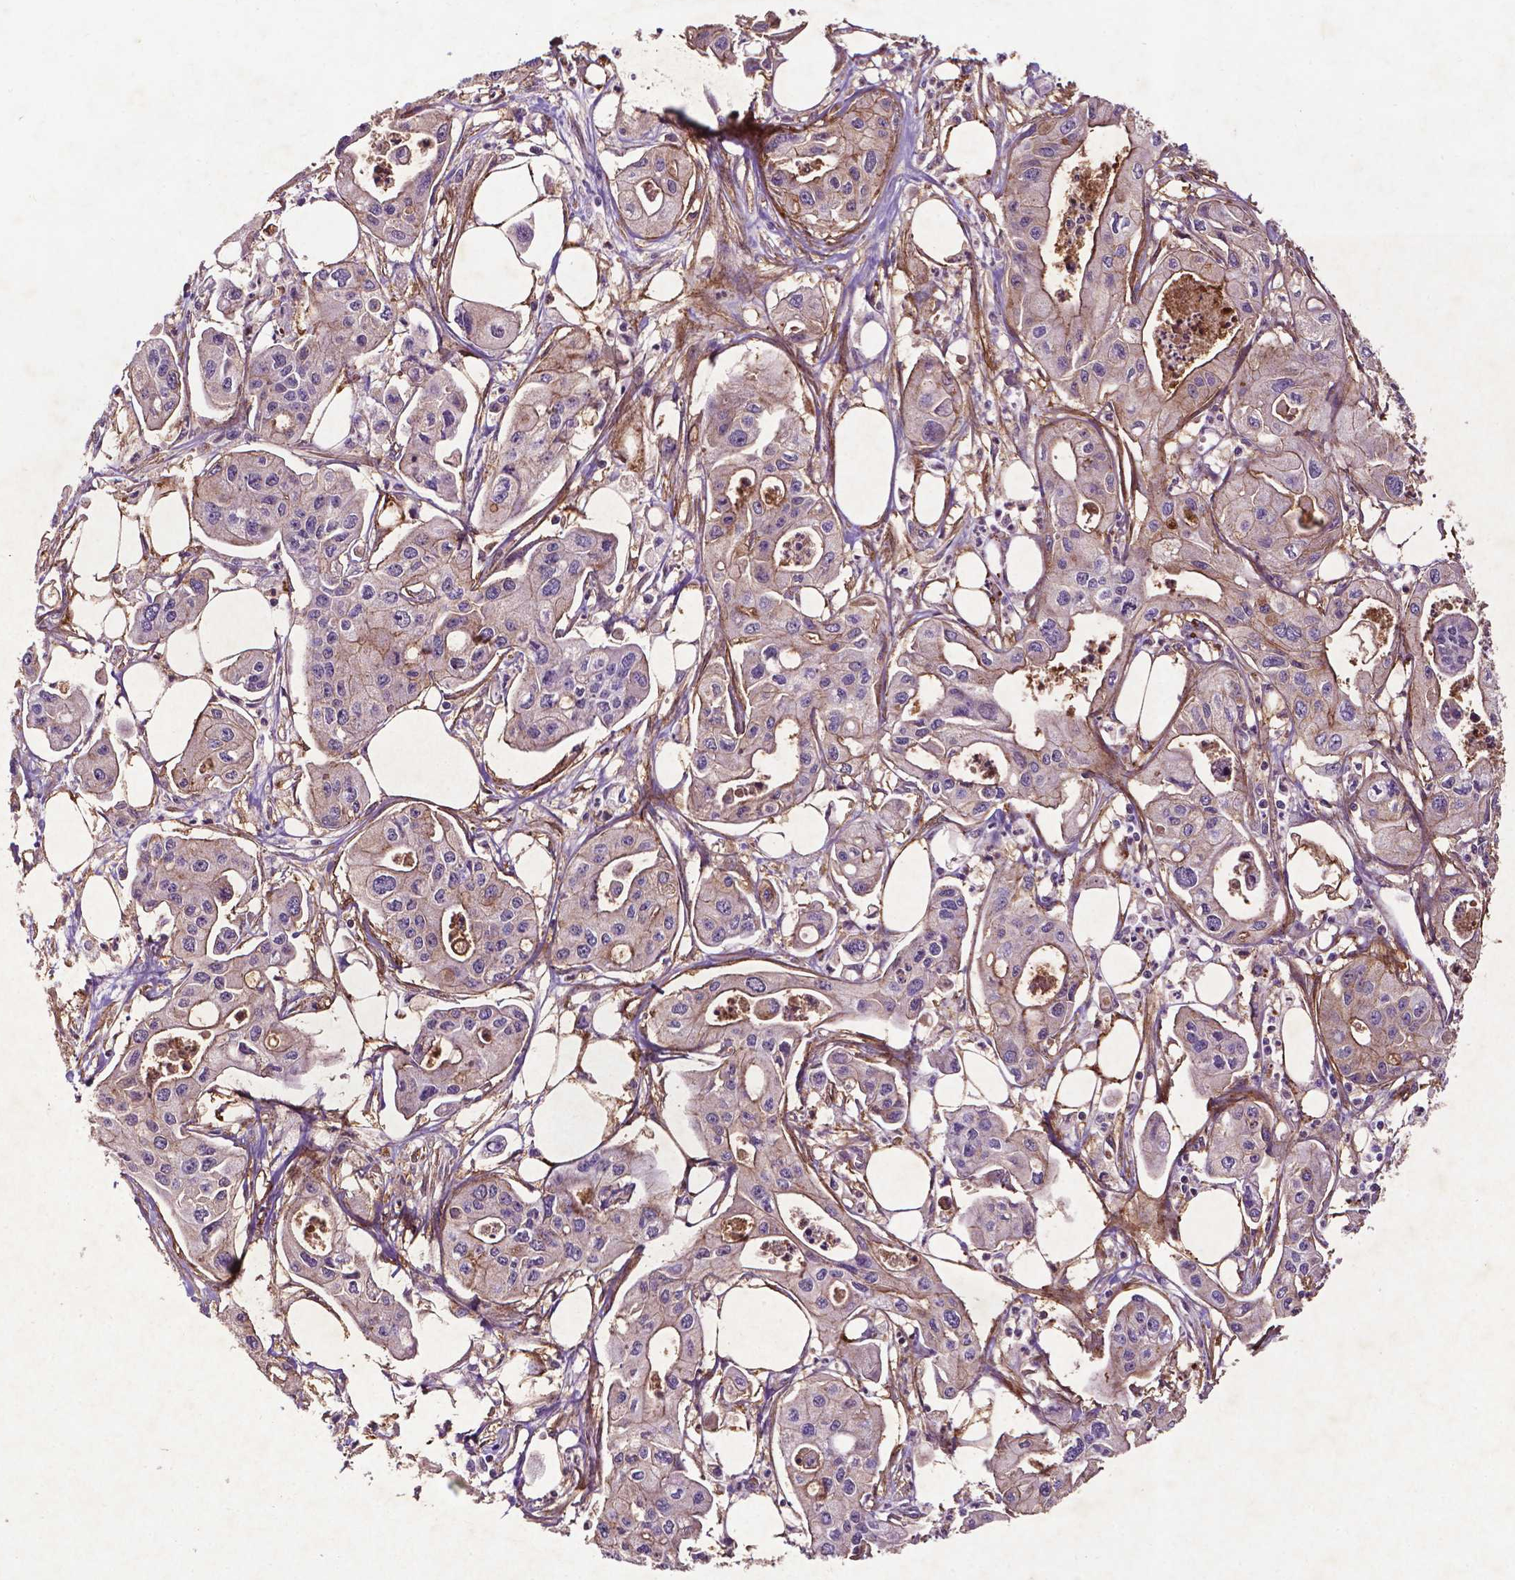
{"staining": {"intensity": "weak", "quantity": "25%-75%", "location": "cytoplasmic/membranous"}, "tissue": "pancreatic cancer", "cell_type": "Tumor cells", "image_type": "cancer", "snomed": [{"axis": "morphology", "description": "Adenocarcinoma, NOS"}, {"axis": "topography", "description": "Pancreas"}], "caption": "A high-resolution image shows immunohistochemistry (IHC) staining of pancreatic cancer, which exhibits weak cytoplasmic/membranous staining in approximately 25%-75% of tumor cells. (brown staining indicates protein expression, while blue staining denotes nuclei).", "gene": "RRAS", "patient": {"sex": "male", "age": 70}}